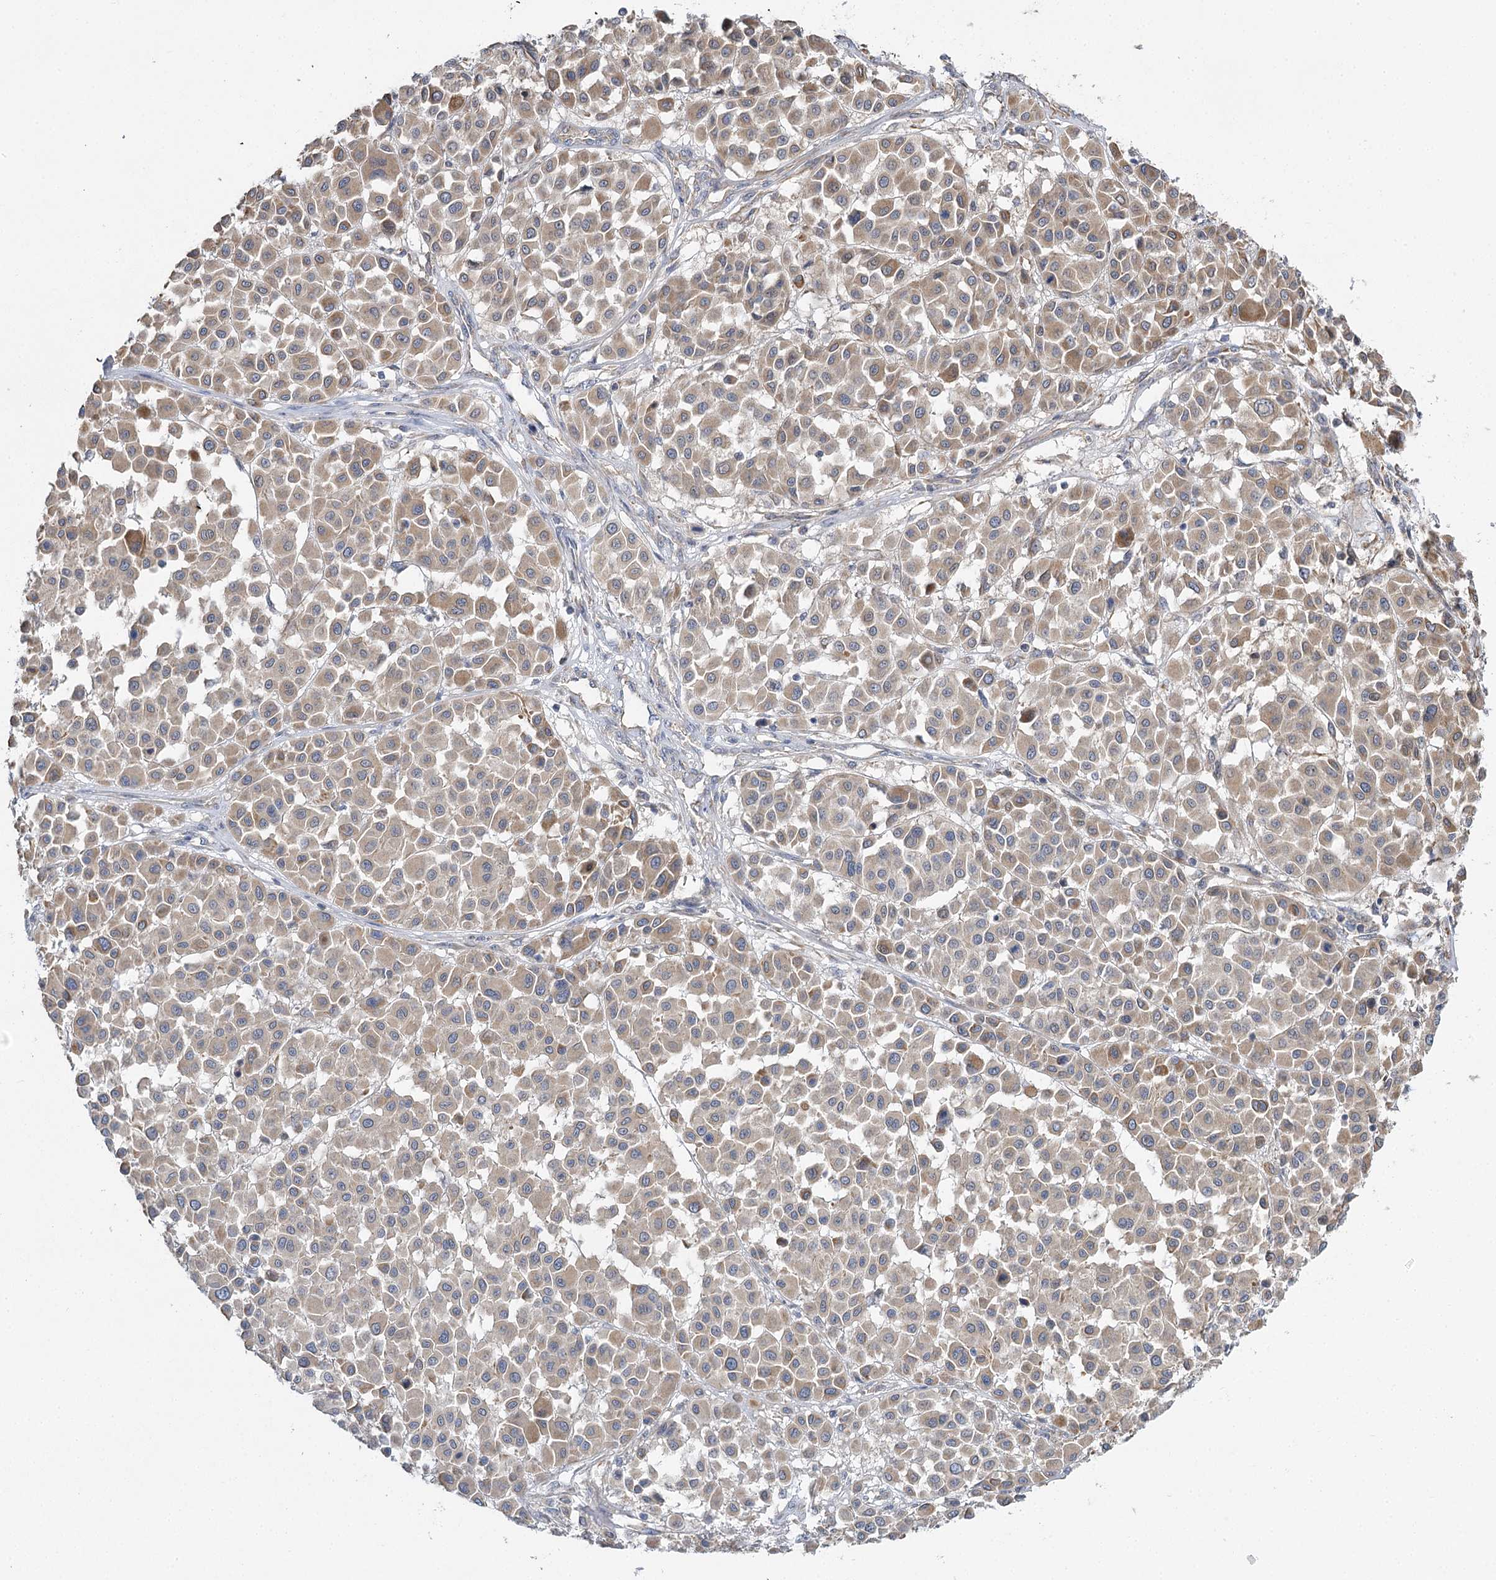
{"staining": {"intensity": "moderate", "quantity": "<25%", "location": "cytoplasmic/membranous"}, "tissue": "melanoma", "cell_type": "Tumor cells", "image_type": "cancer", "snomed": [{"axis": "morphology", "description": "Malignant melanoma, Metastatic site"}, {"axis": "topography", "description": "Soft tissue"}], "caption": "Immunohistochemical staining of melanoma exhibits moderate cytoplasmic/membranous protein expression in about <25% of tumor cells.", "gene": "KIAA0825", "patient": {"sex": "male", "age": 41}}